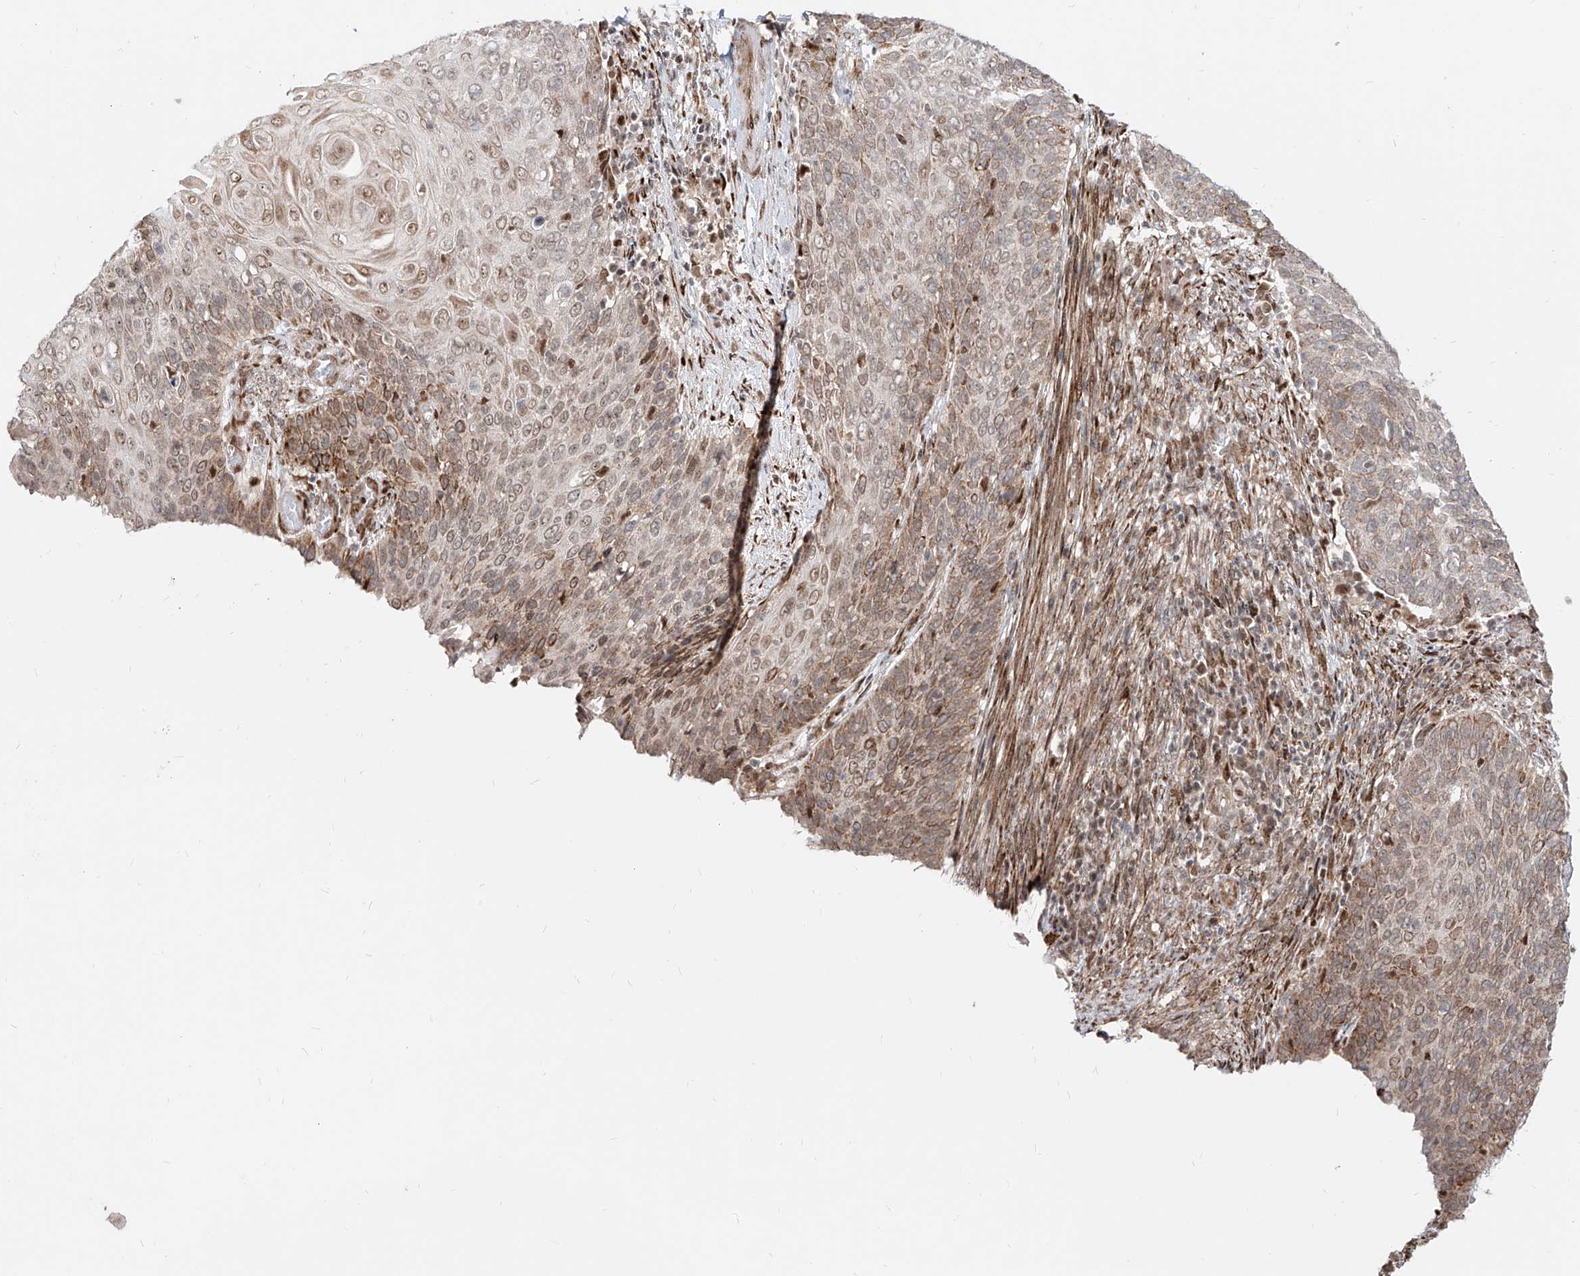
{"staining": {"intensity": "weak", "quantity": ">75%", "location": "cytoplasmic/membranous,nuclear"}, "tissue": "cervical cancer", "cell_type": "Tumor cells", "image_type": "cancer", "snomed": [{"axis": "morphology", "description": "Squamous cell carcinoma, NOS"}, {"axis": "topography", "description": "Cervix"}], "caption": "Squamous cell carcinoma (cervical) stained with DAB immunohistochemistry (IHC) exhibits low levels of weak cytoplasmic/membranous and nuclear positivity in approximately >75% of tumor cells.", "gene": "ZNF710", "patient": {"sex": "female", "age": 39}}